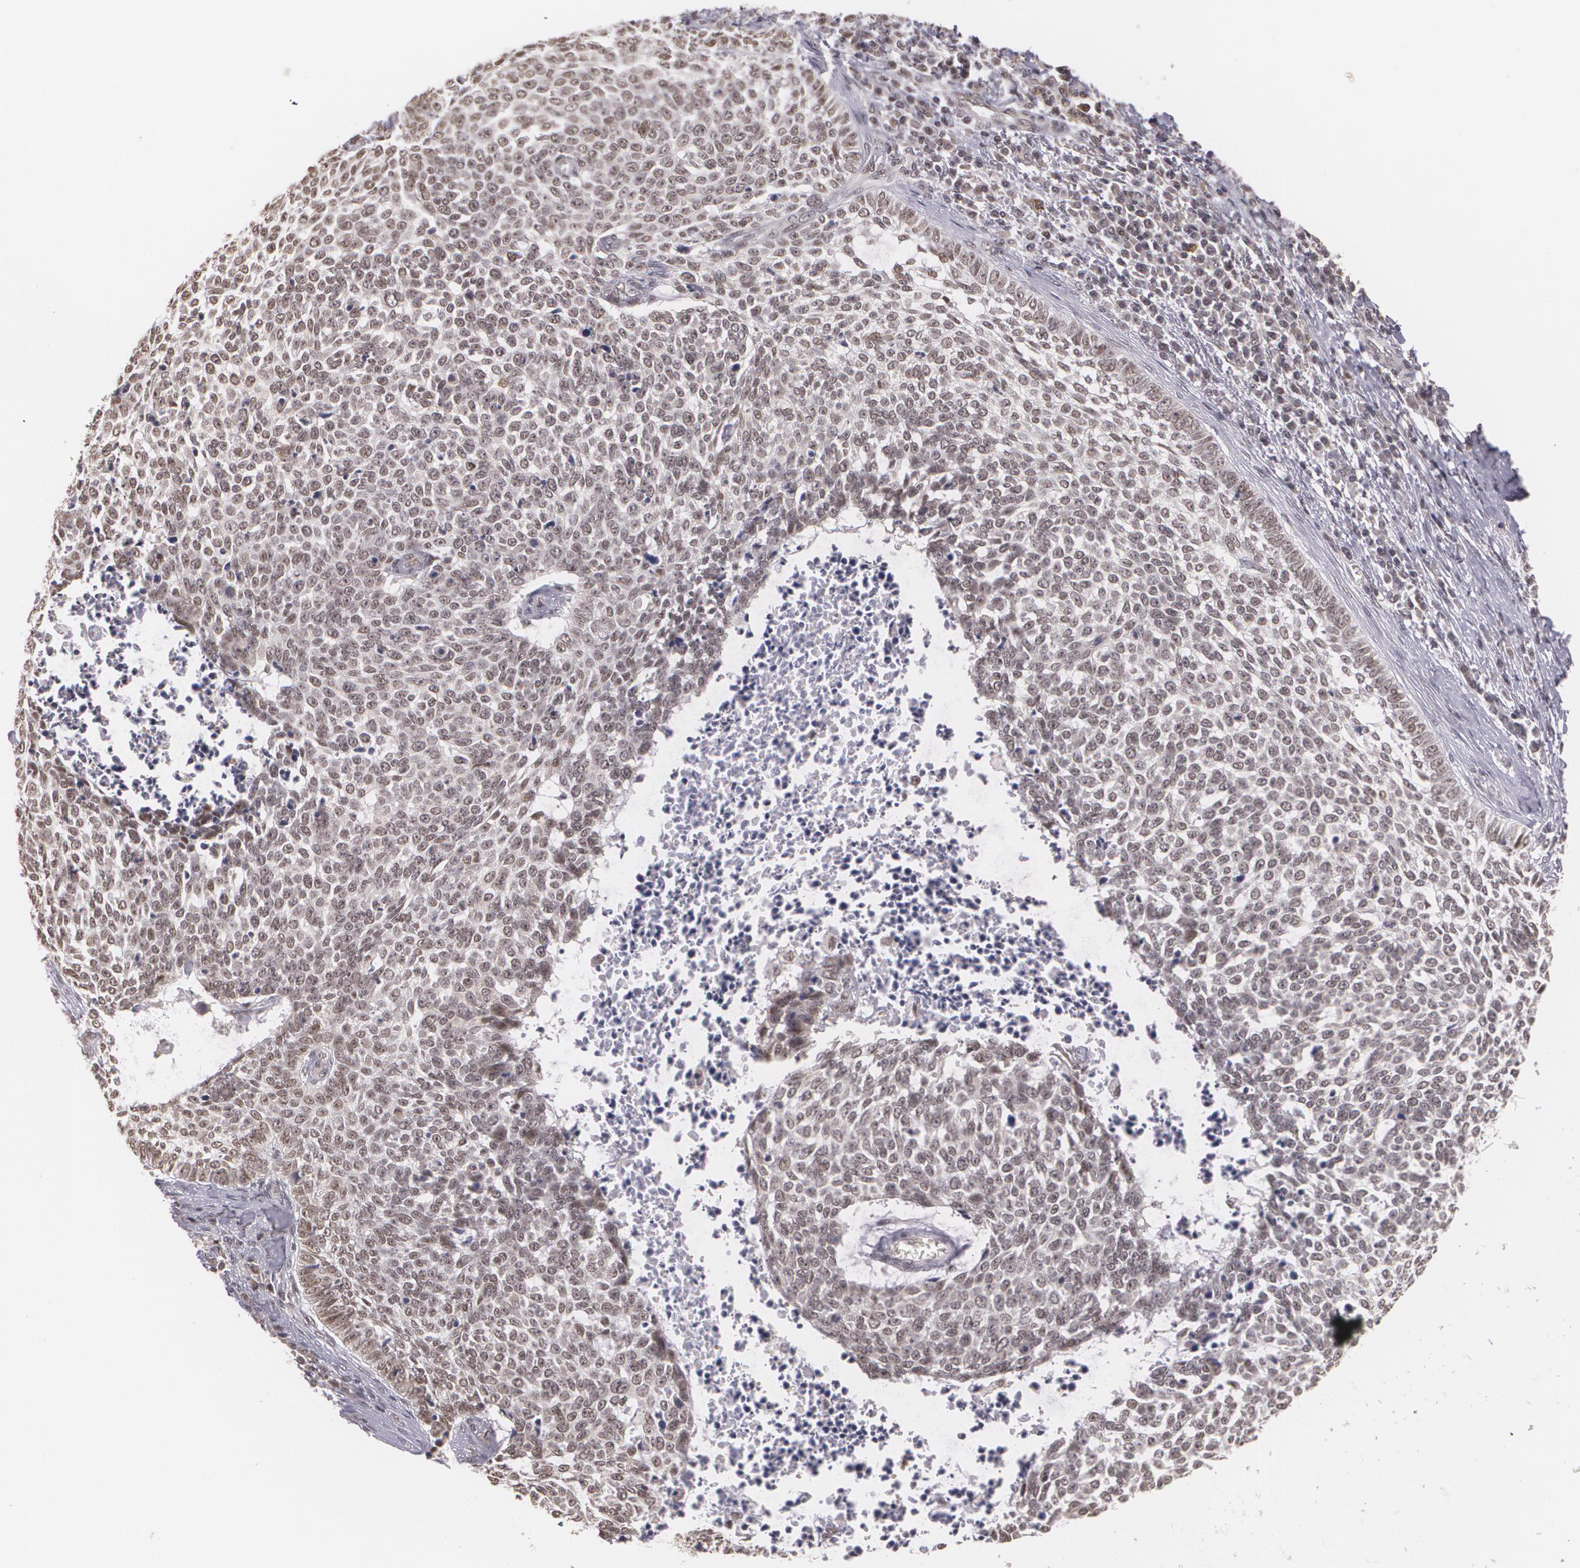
{"staining": {"intensity": "weak", "quantity": "25%-75%", "location": "nuclear"}, "tissue": "skin cancer", "cell_type": "Tumor cells", "image_type": "cancer", "snomed": [{"axis": "morphology", "description": "Basal cell carcinoma"}, {"axis": "topography", "description": "Skin"}], "caption": "Weak nuclear positivity for a protein is seen in approximately 25%-75% of tumor cells of skin basal cell carcinoma using IHC.", "gene": "ALX1", "patient": {"sex": "female", "age": 89}}